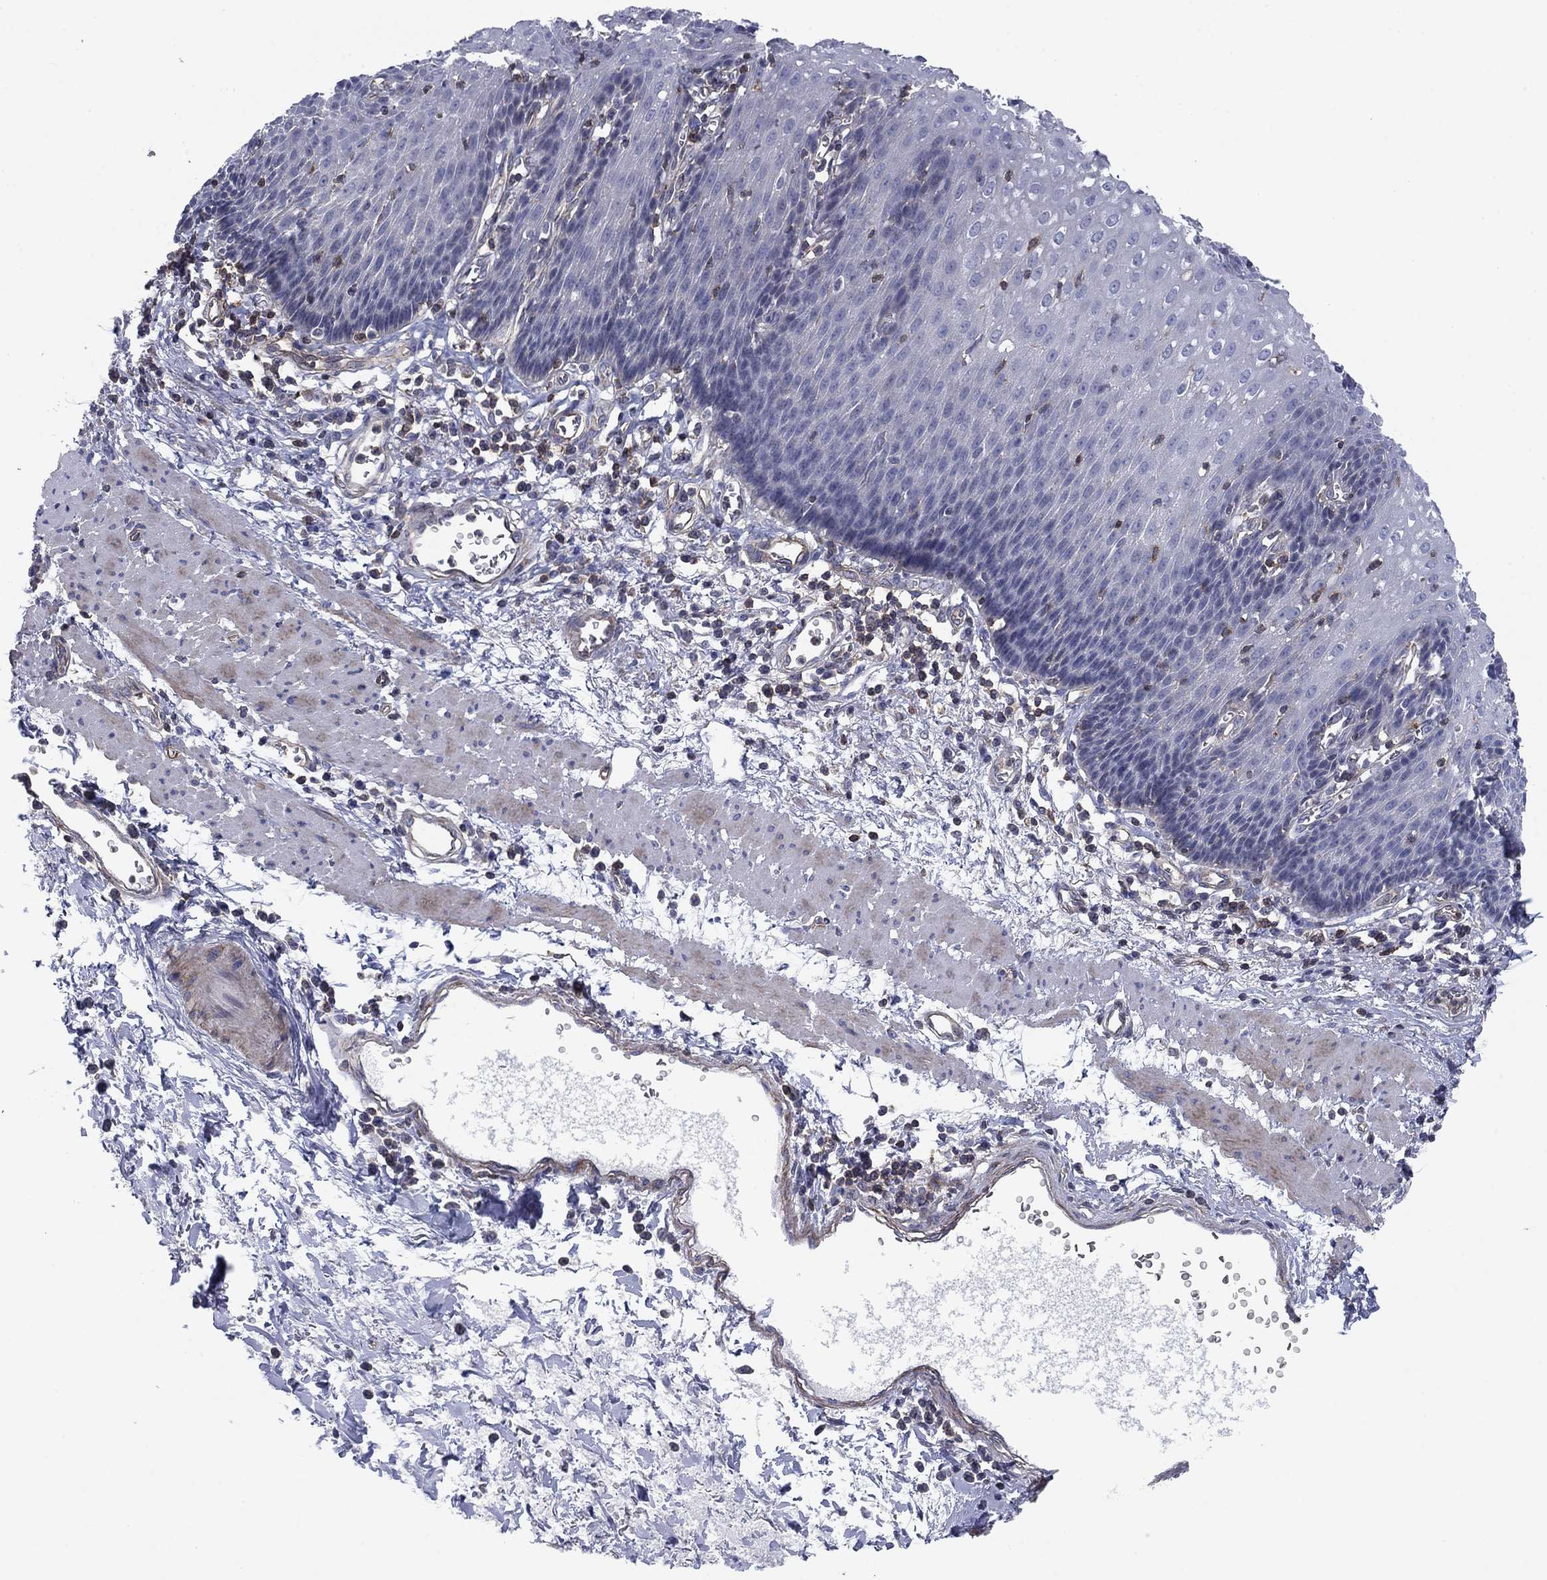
{"staining": {"intensity": "negative", "quantity": "none", "location": "none"}, "tissue": "esophagus", "cell_type": "Squamous epithelial cells", "image_type": "normal", "snomed": [{"axis": "morphology", "description": "Normal tissue, NOS"}, {"axis": "topography", "description": "Esophagus"}], "caption": "Esophagus was stained to show a protein in brown. There is no significant positivity in squamous epithelial cells. (Brightfield microscopy of DAB (3,3'-diaminobenzidine) immunohistochemistry (IHC) at high magnification).", "gene": "PSD4", "patient": {"sex": "male", "age": 57}}